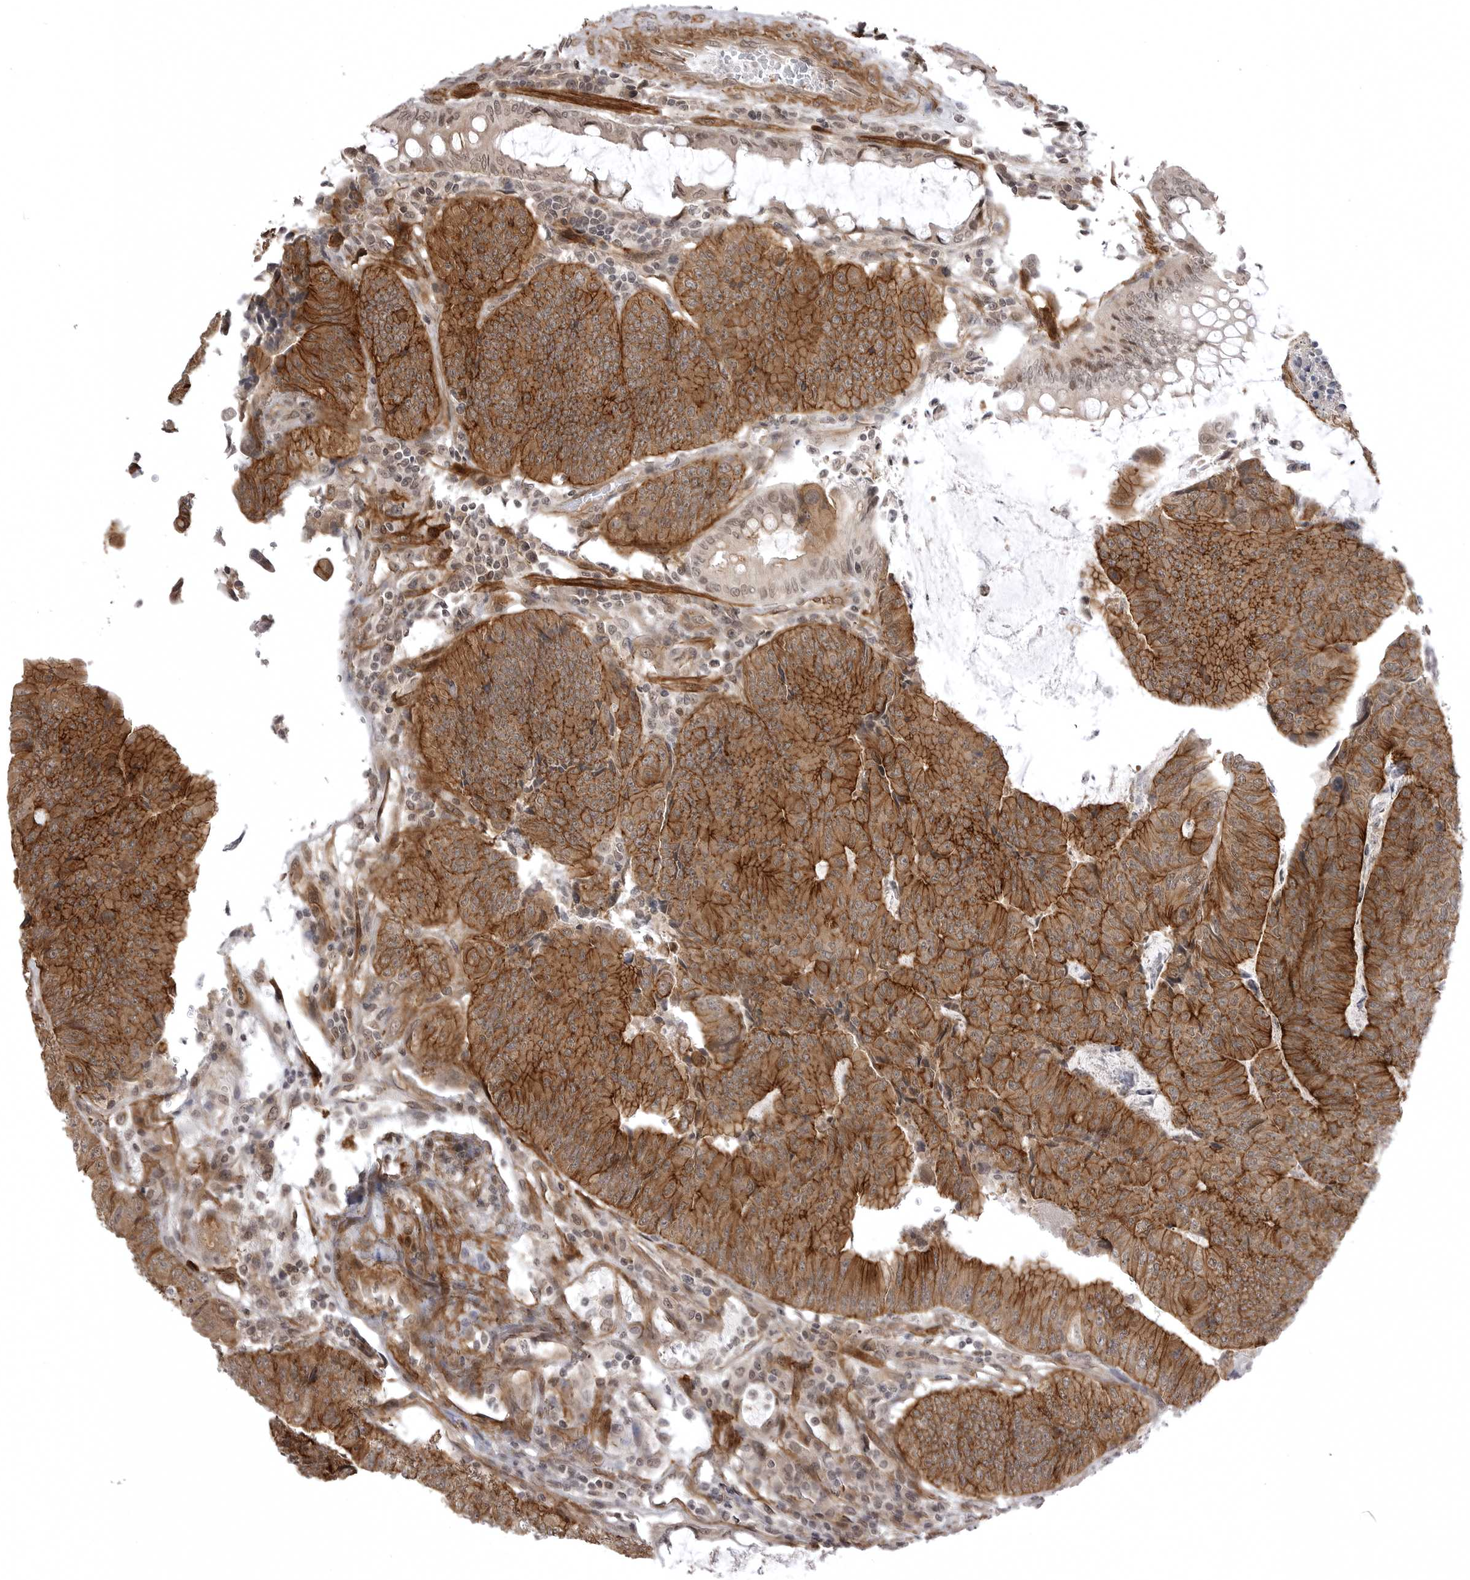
{"staining": {"intensity": "strong", "quantity": ">75%", "location": "cytoplasmic/membranous"}, "tissue": "colorectal cancer", "cell_type": "Tumor cells", "image_type": "cancer", "snomed": [{"axis": "morphology", "description": "Adenocarcinoma, NOS"}, {"axis": "topography", "description": "Colon"}], "caption": "This is a photomicrograph of immunohistochemistry (IHC) staining of adenocarcinoma (colorectal), which shows strong staining in the cytoplasmic/membranous of tumor cells.", "gene": "SORBS1", "patient": {"sex": "female", "age": 67}}